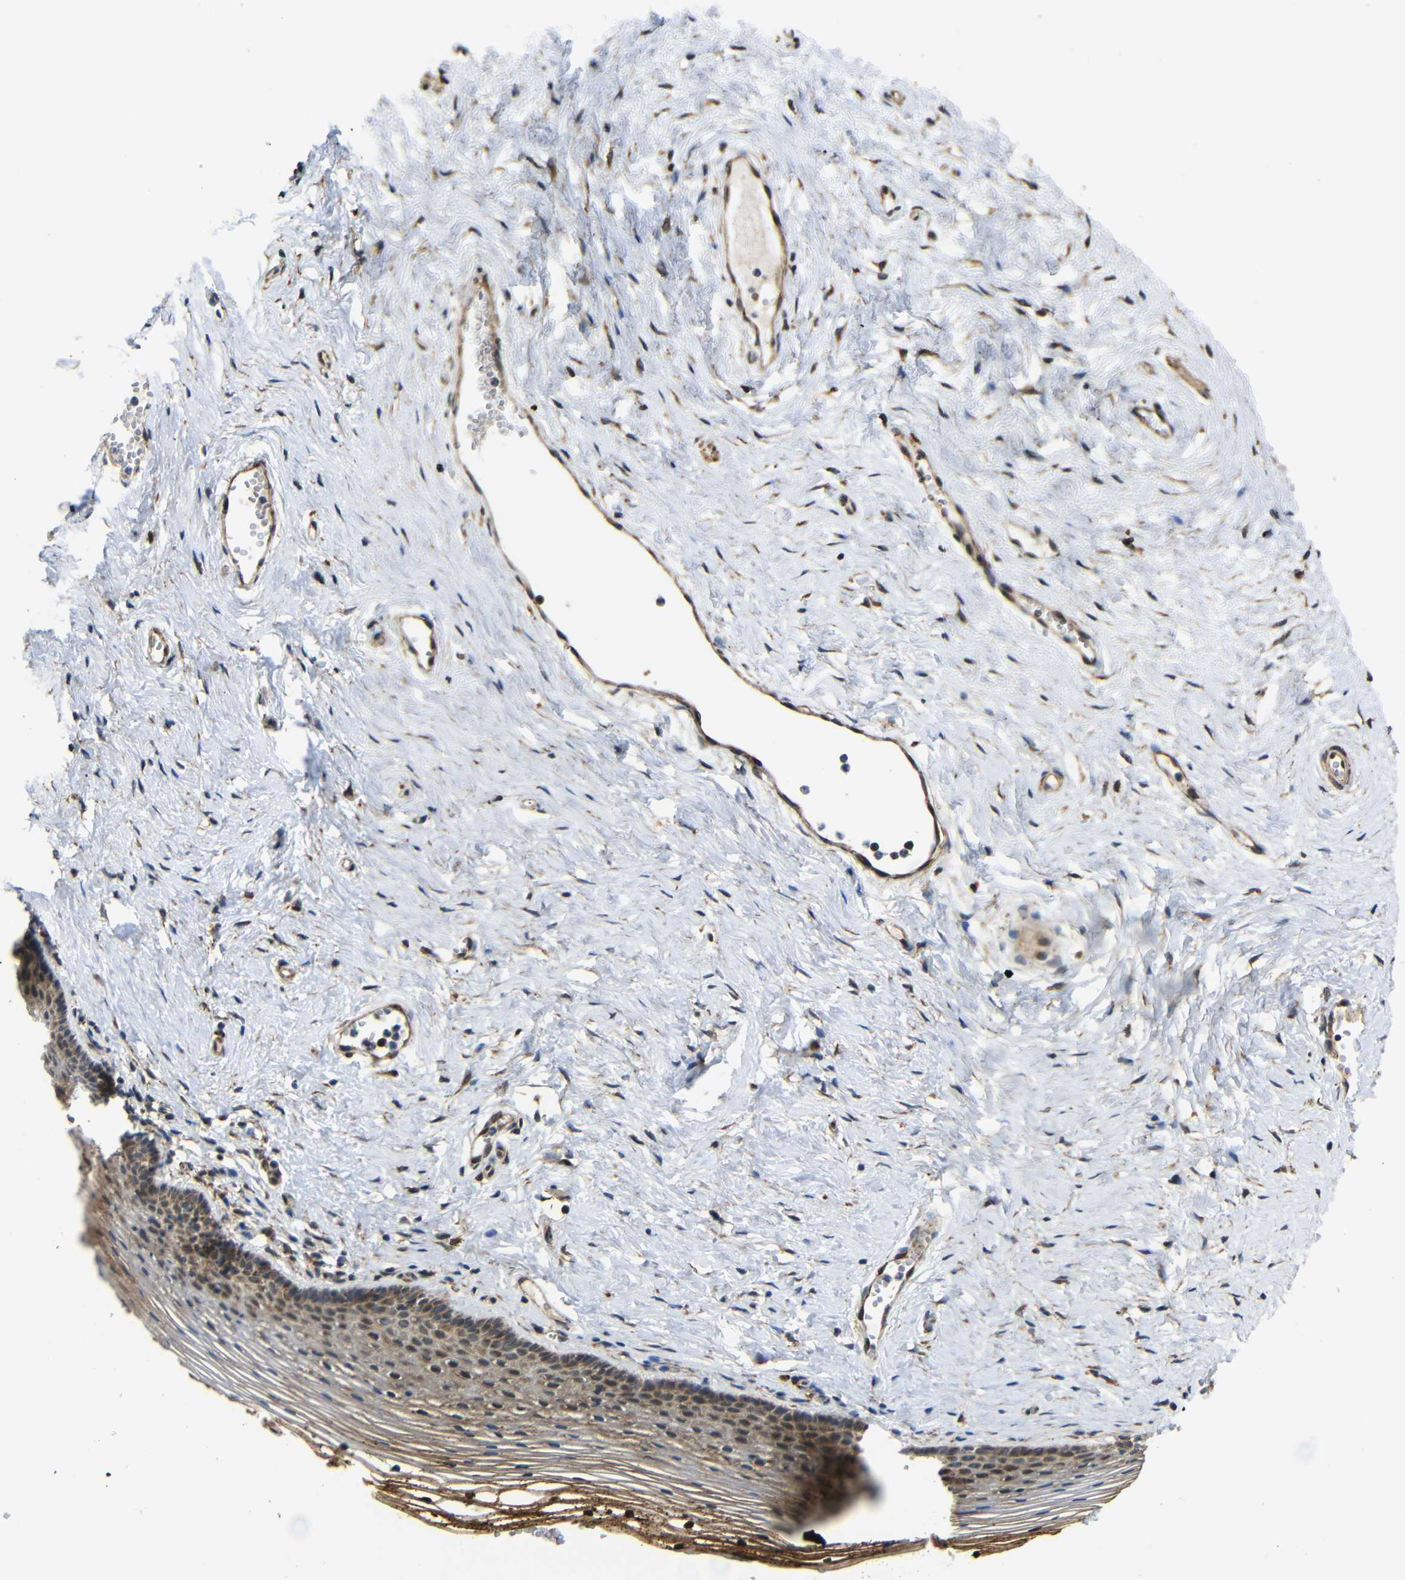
{"staining": {"intensity": "moderate", "quantity": "25%-75%", "location": "cytoplasmic/membranous"}, "tissue": "vagina", "cell_type": "Squamous epithelial cells", "image_type": "normal", "snomed": [{"axis": "morphology", "description": "Normal tissue, NOS"}, {"axis": "topography", "description": "Vagina"}], "caption": "Brown immunohistochemical staining in unremarkable human vagina reveals moderate cytoplasmic/membranous positivity in about 25%-75% of squamous epithelial cells. The protein of interest is stained brown, and the nuclei are stained in blue (DAB (3,3'-diaminobenzidine) IHC with brightfield microscopy, high magnification).", "gene": "KANK4", "patient": {"sex": "female", "age": 32}}